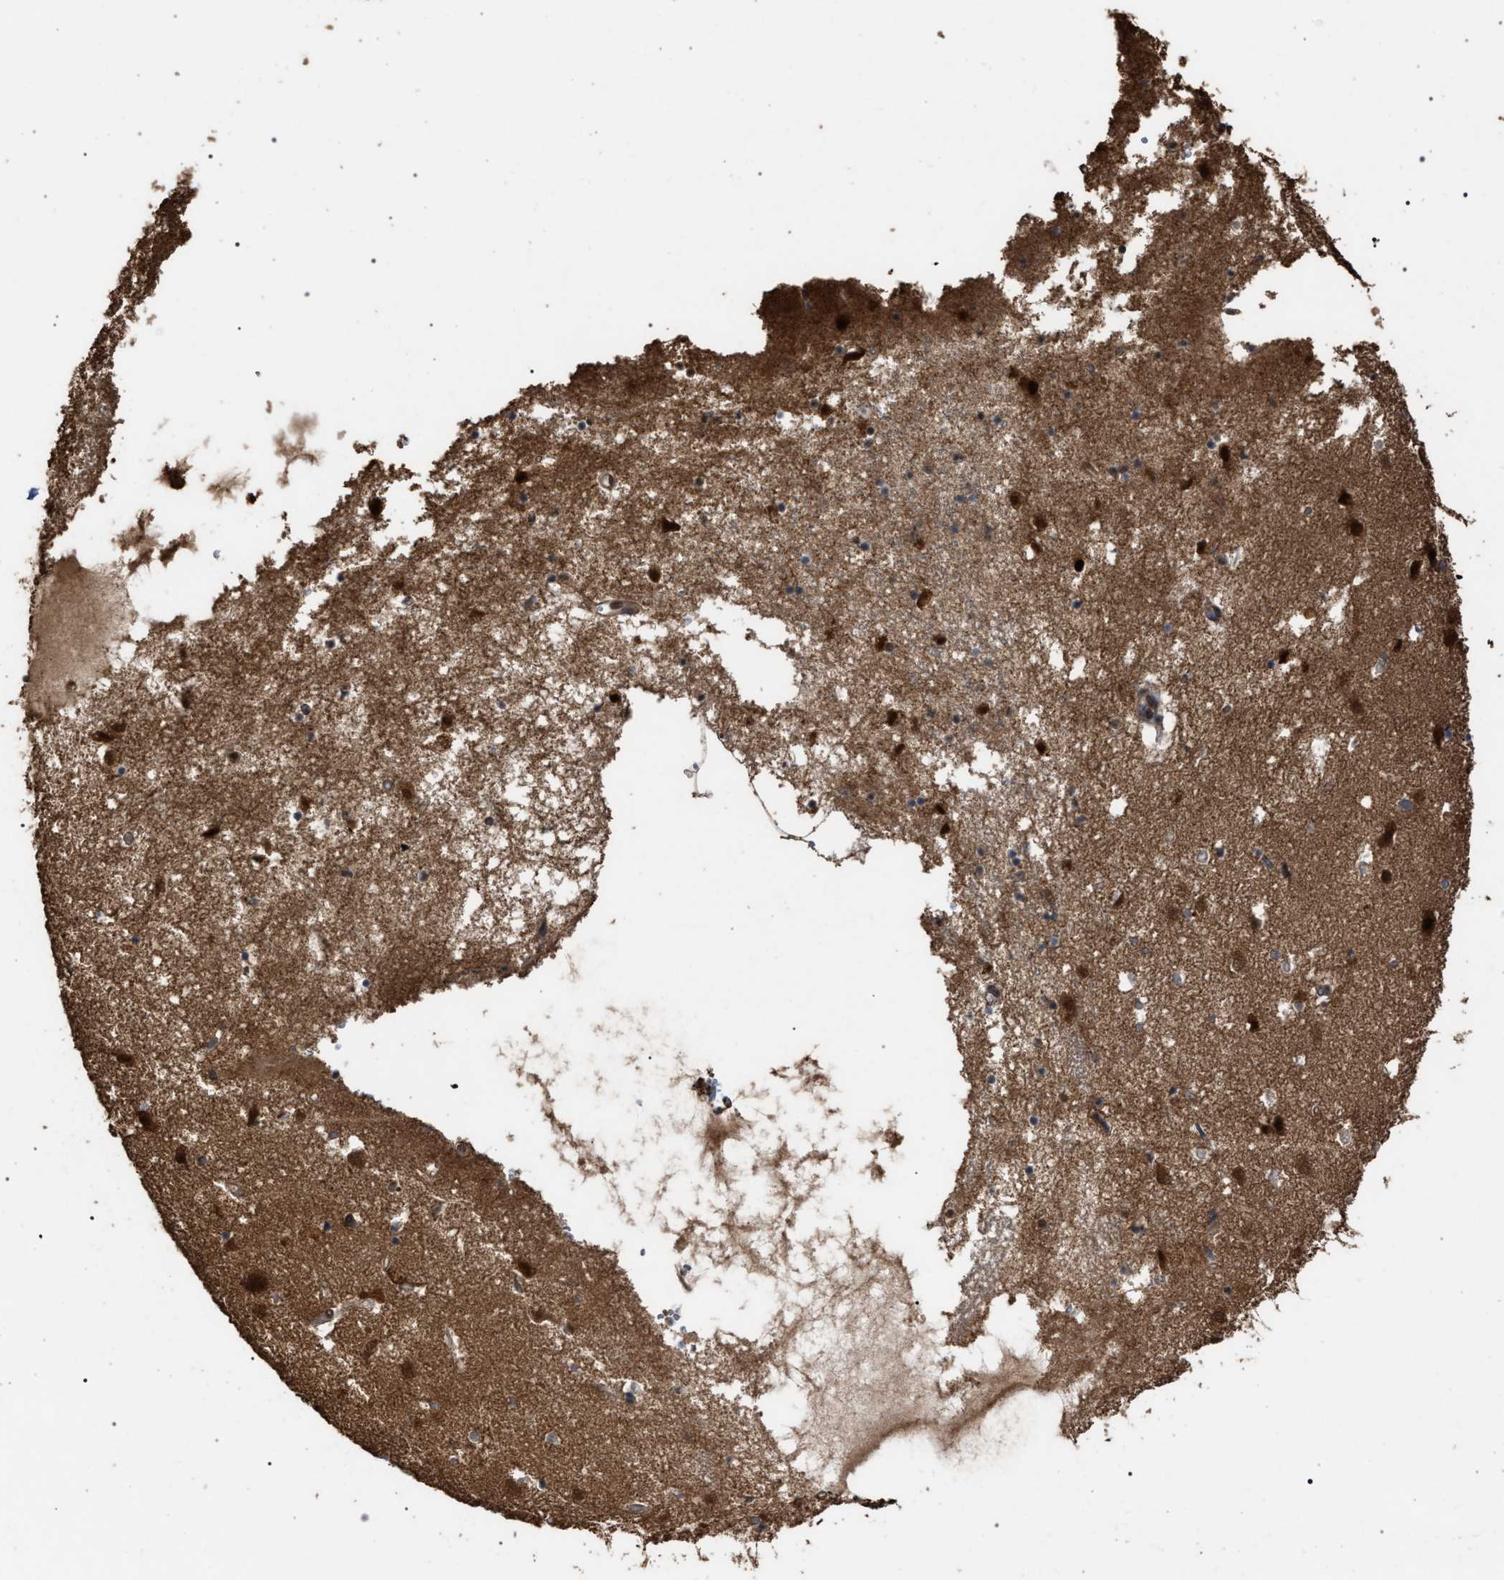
{"staining": {"intensity": "moderate", "quantity": "<25%", "location": "cytoplasmic/membranous,nuclear"}, "tissue": "caudate", "cell_type": "Glial cells", "image_type": "normal", "snomed": [{"axis": "morphology", "description": "Normal tissue, NOS"}, {"axis": "topography", "description": "Lateral ventricle wall"}], "caption": "Unremarkable caudate displays moderate cytoplasmic/membranous,nuclear positivity in about <25% of glial cells, visualized by immunohistochemistry.", "gene": "NAA35", "patient": {"sex": "male", "age": 70}}